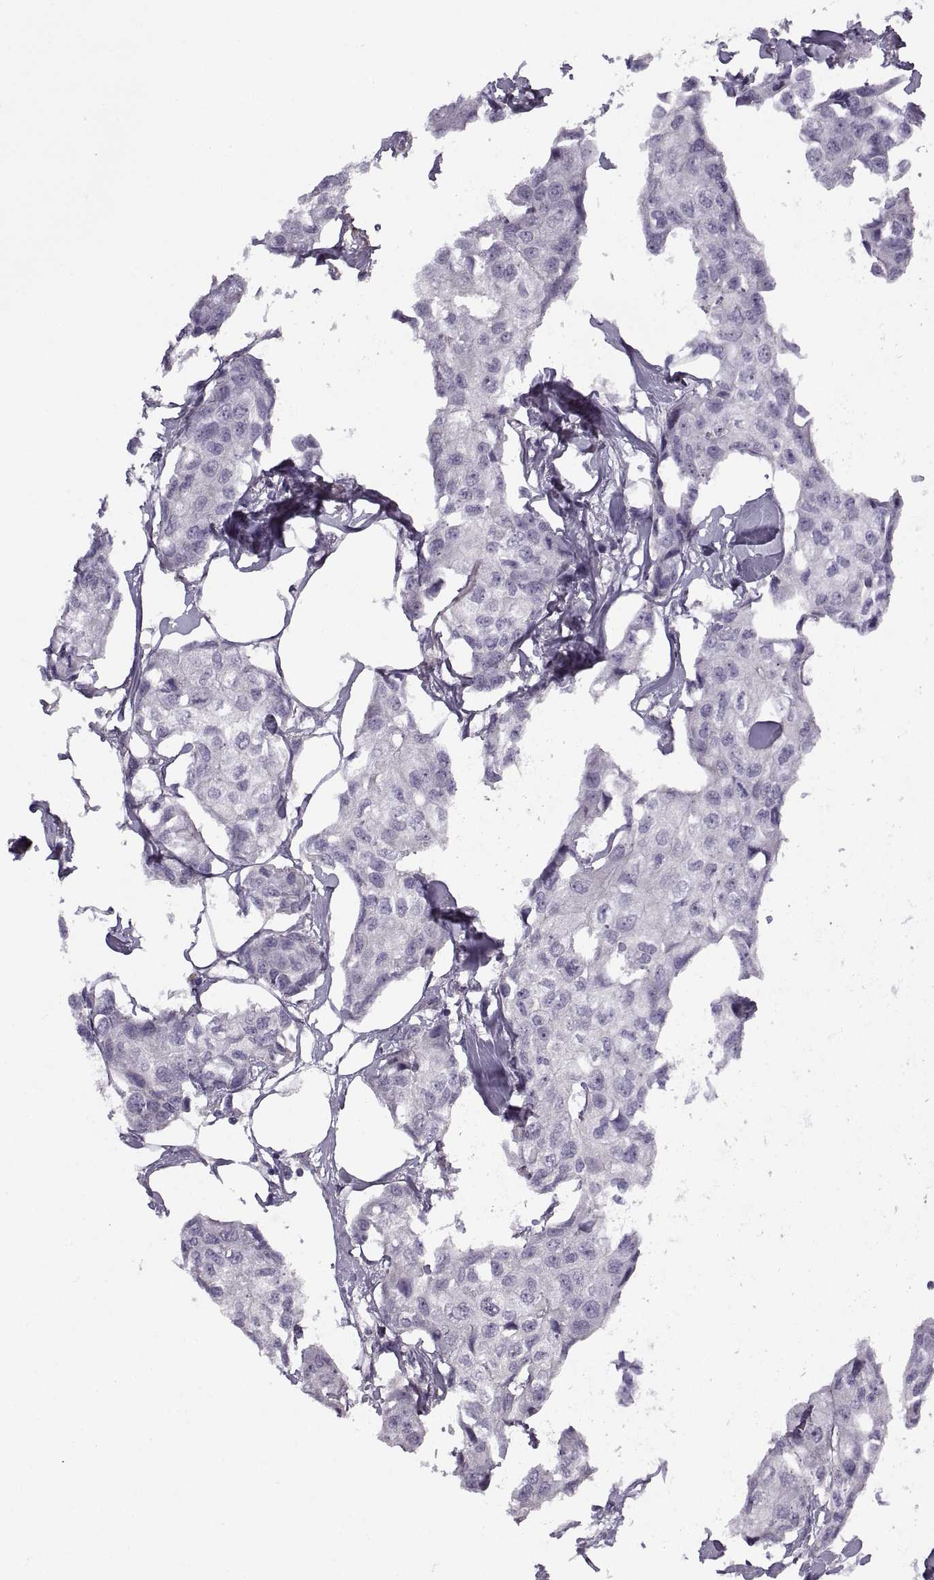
{"staining": {"intensity": "negative", "quantity": "none", "location": "none"}, "tissue": "breast cancer", "cell_type": "Tumor cells", "image_type": "cancer", "snomed": [{"axis": "morphology", "description": "Duct carcinoma"}, {"axis": "topography", "description": "Breast"}], "caption": "Immunohistochemistry (IHC) of human infiltrating ductal carcinoma (breast) reveals no expression in tumor cells.", "gene": "RALB", "patient": {"sex": "female", "age": 80}}